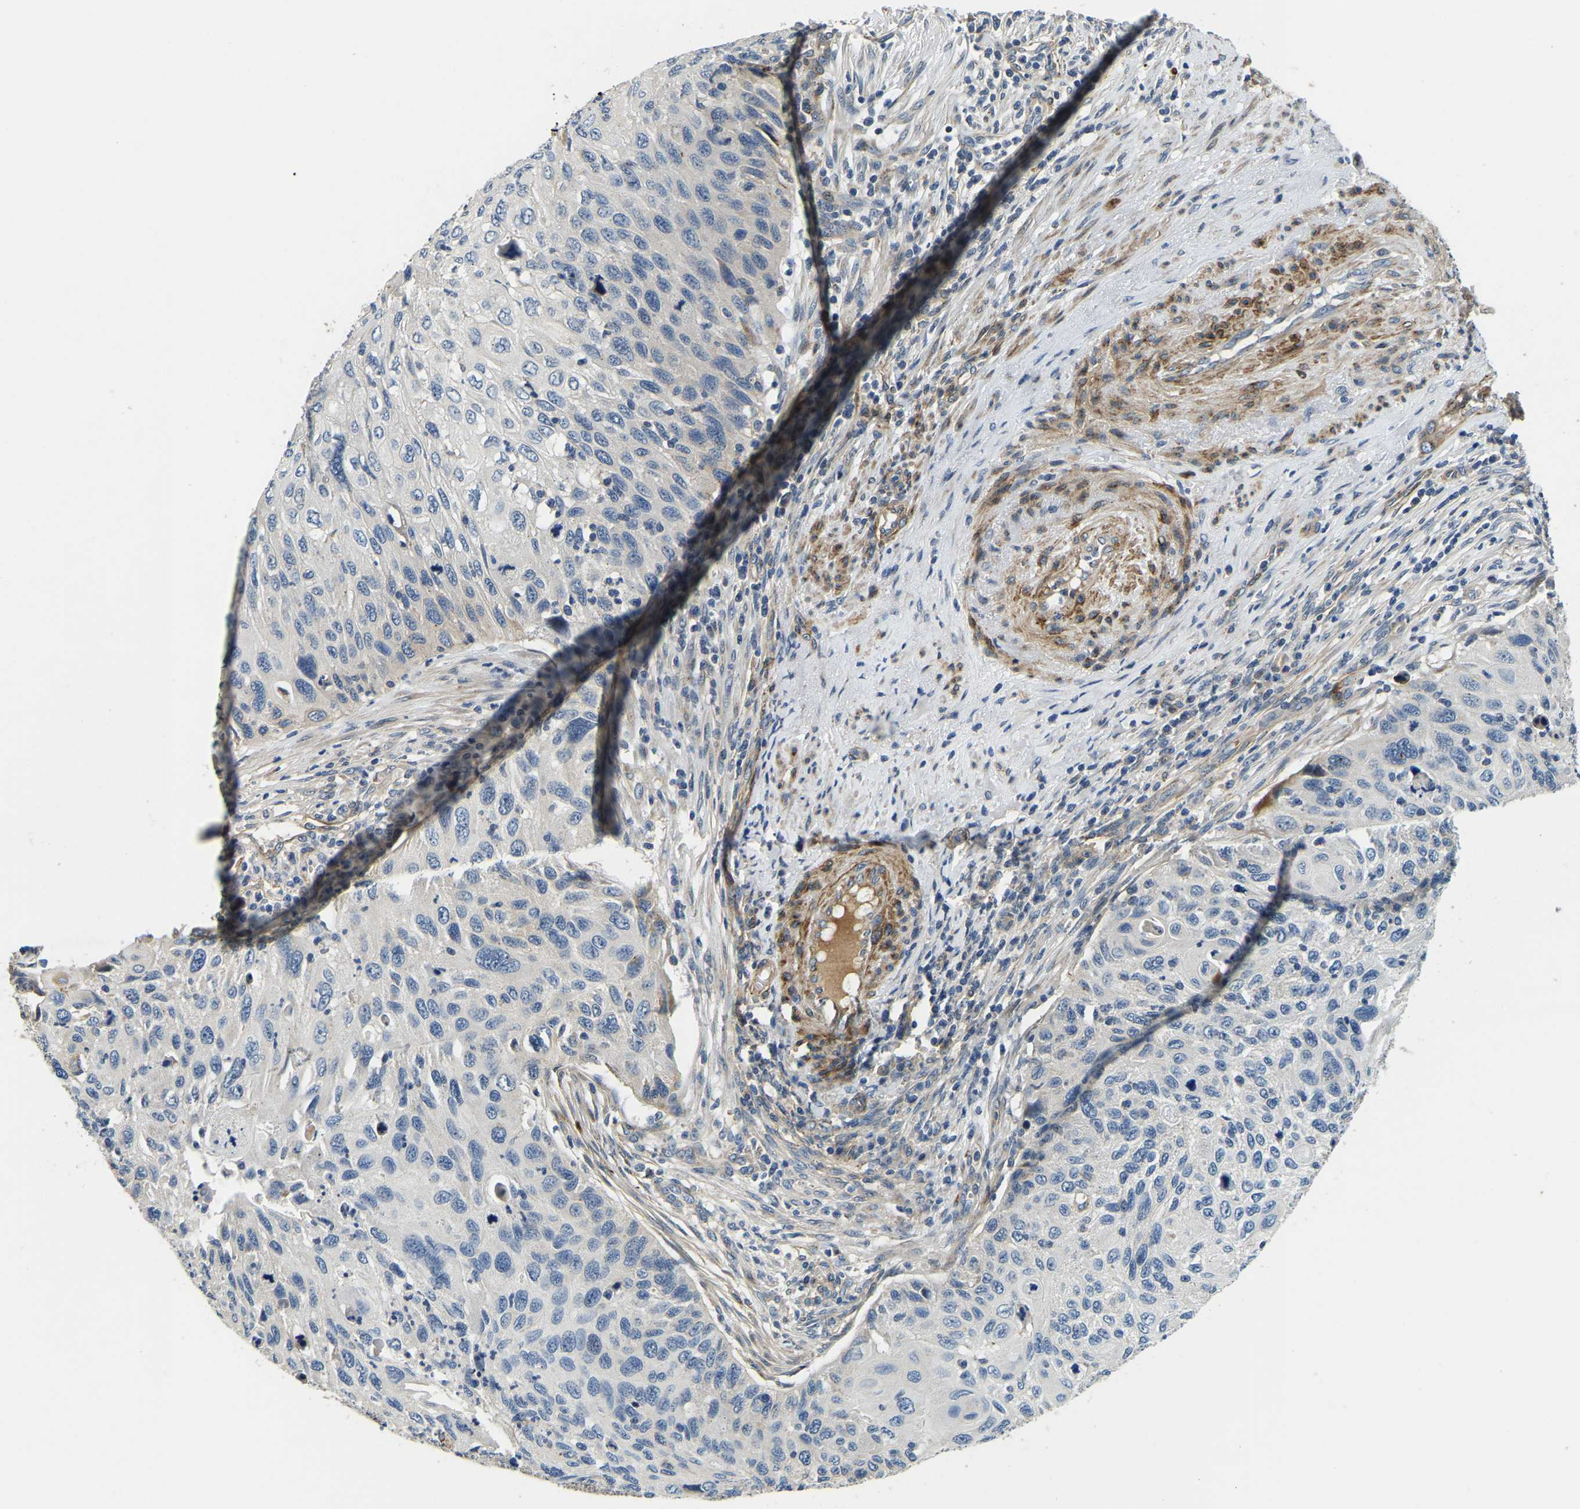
{"staining": {"intensity": "negative", "quantity": "none", "location": "none"}, "tissue": "cervical cancer", "cell_type": "Tumor cells", "image_type": "cancer", "snomed": [{"axis": "morphology", "description": "Squamous cell carcinoma, NOS"}, {"axis": "topography", "description": "Cervix"}], "caption": "This is an immunohistochemistry (IHC) histopathology image of squamous cell carcinoma (cervical). There is no expression in tumor cells.", "gene": "RNF39", "patient": {"sex": "female", "age": 70}}